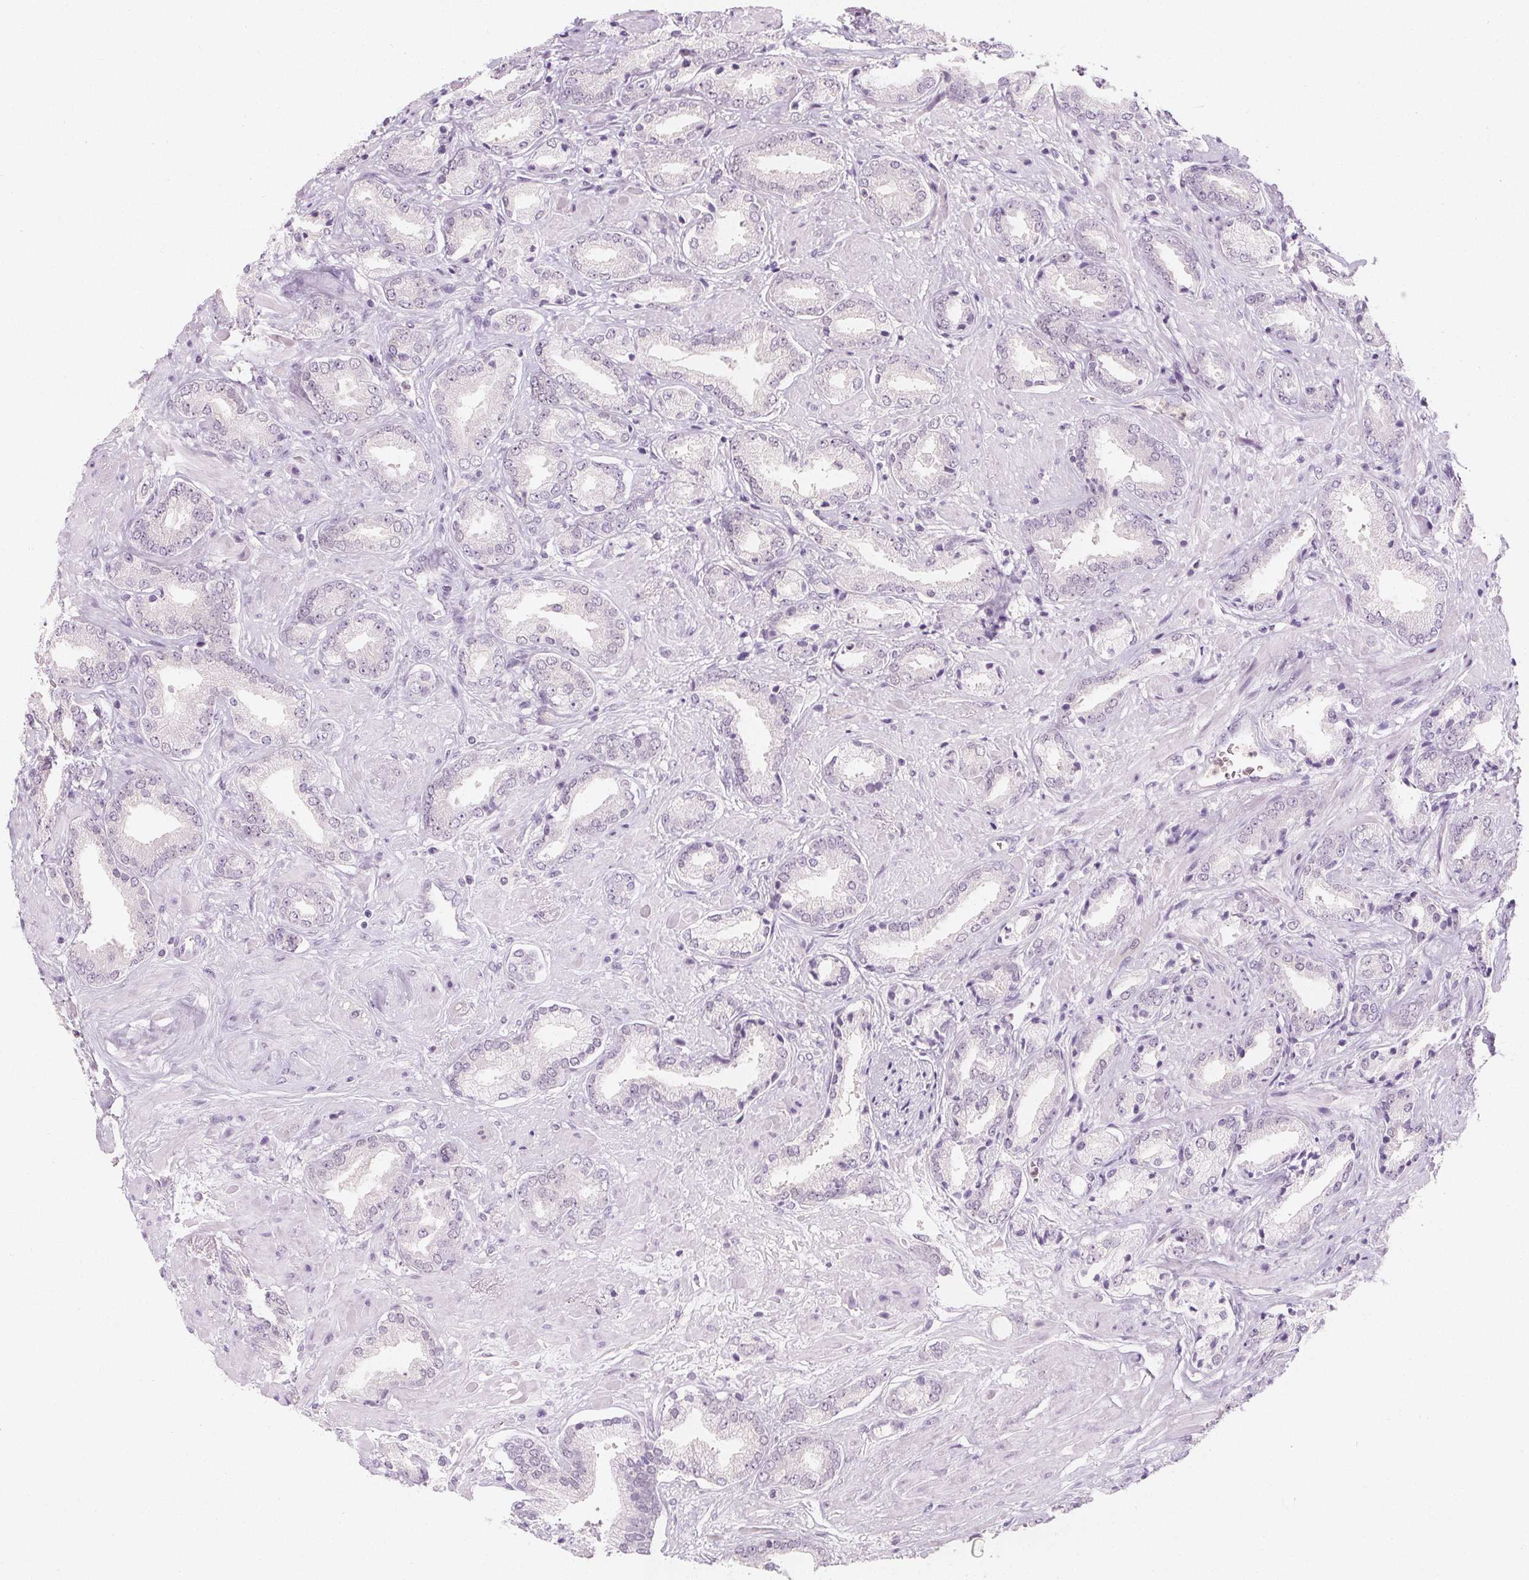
{"staining": {"intensity": "negative", "quantity": "none", "location": "none"}, "tissue": "prostate cancer", "cell_type": "Tumor cells", "image_type": "cancer", "snomed": [{"axis": "morphology", "description": "Adenocarcinoma, High grade"}, {"axis": "topography", "description": "Prostate"}], "caption": "DAB immunohistochemical staining of prostate high-grade adenocarcinoma shows no significant expression in tumor cells.", "gene": "UGP2", "patient": {"sex": "male", "age": 56}}